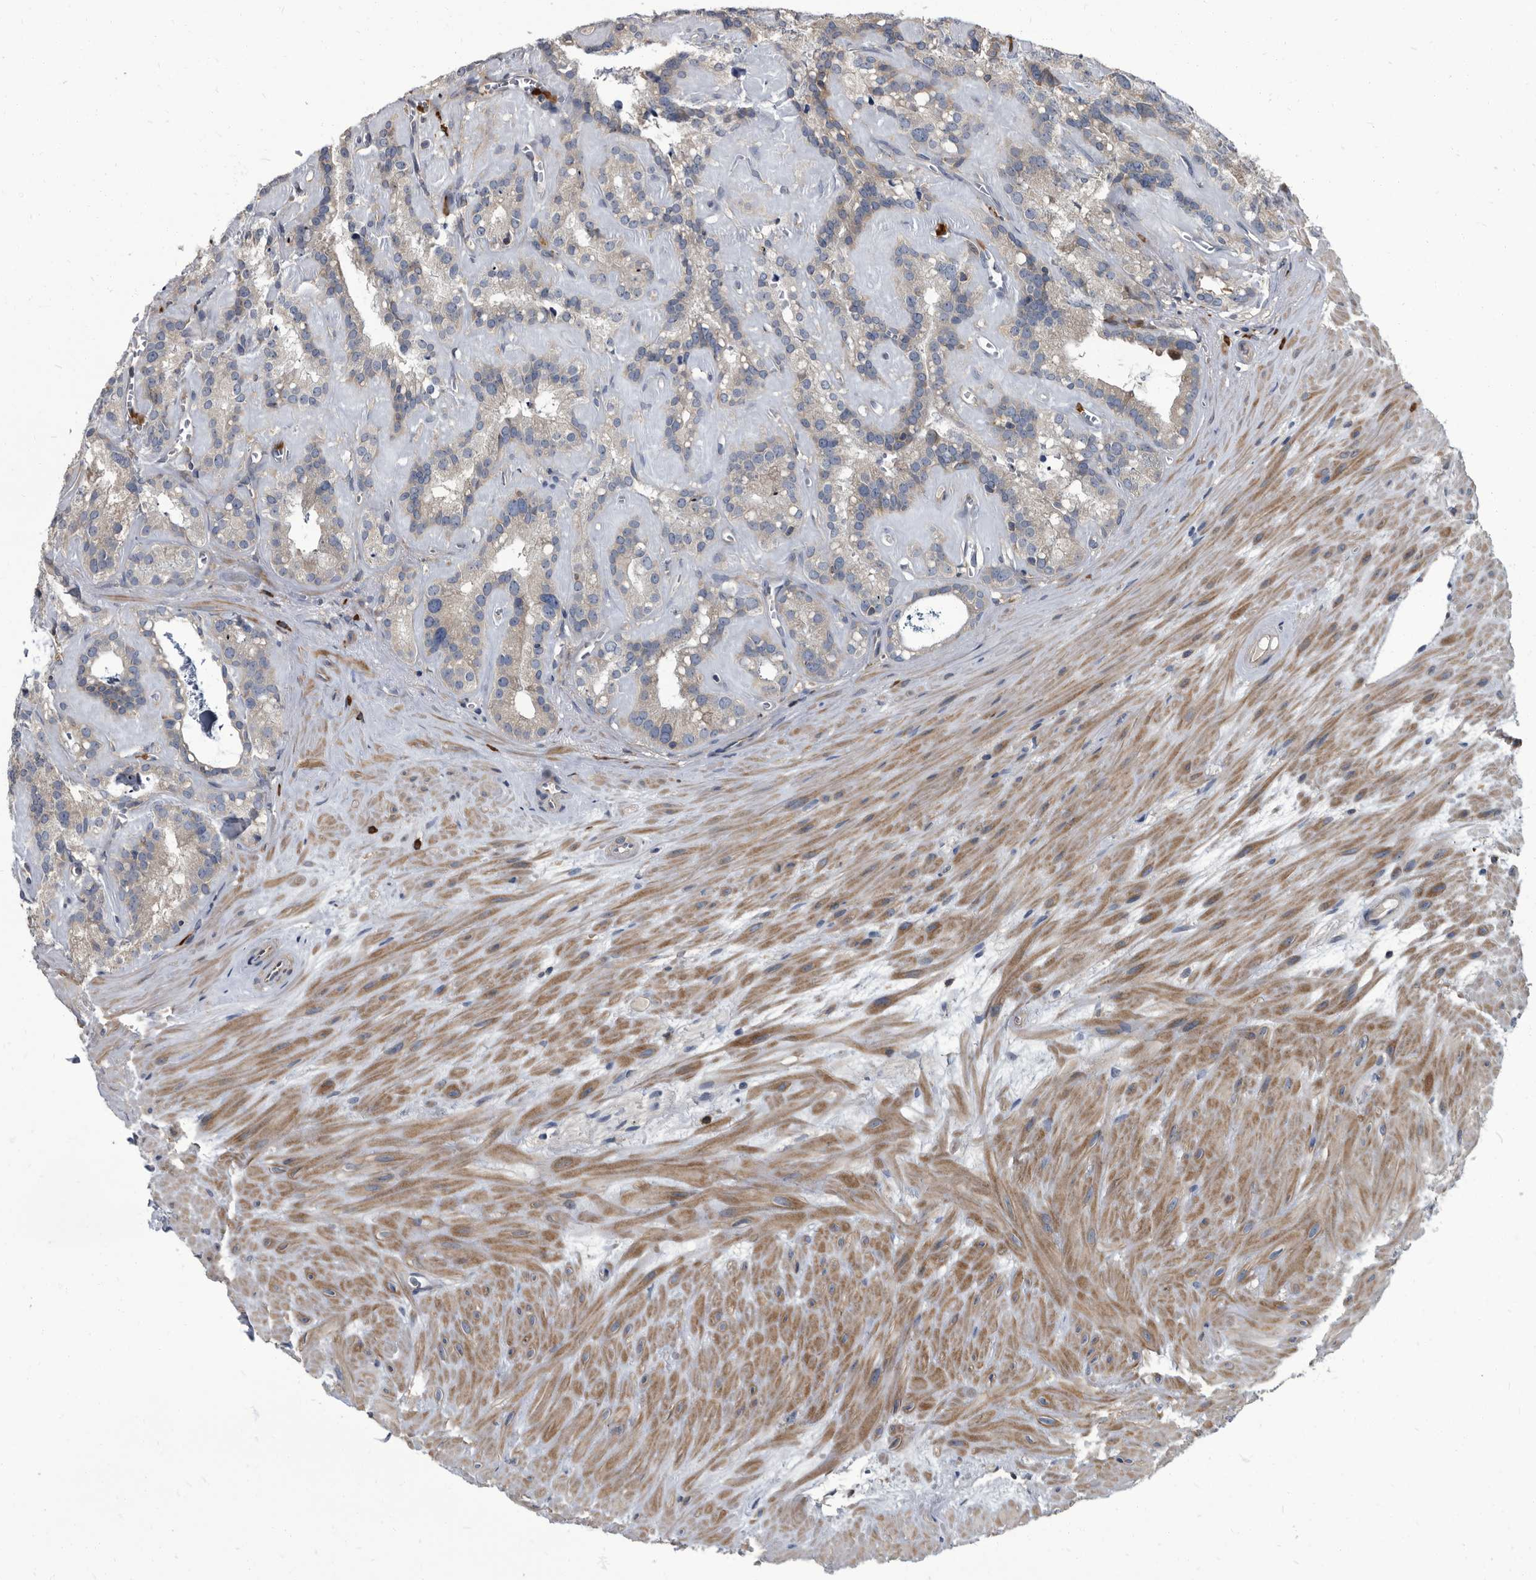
{"staining": {"intensity": "weak", "quantity": "<25%", "location": "cytoplasmic/membranous"}, "tissue": "seminal vesicle", "cell_type": "Glandular cells", "image_type": "normal", "snomed": [{"axis": "morphology", "description": "Normal tissue, NOS"}, {"axis": "topography", "description": "Prostate"}, {"axis": "topography", "description": "Seminal veicle"}], "caption": "Glandular cells are negative for brown protein staining in benign seminal vesicle. (DAB (3,3'-diaminobenzidine) immunohistochemistry (IHC) visualized using brightfield microscopy, high magnification).", "gene": "CDV3", "patient": {"sex": "male", "age": 59}}